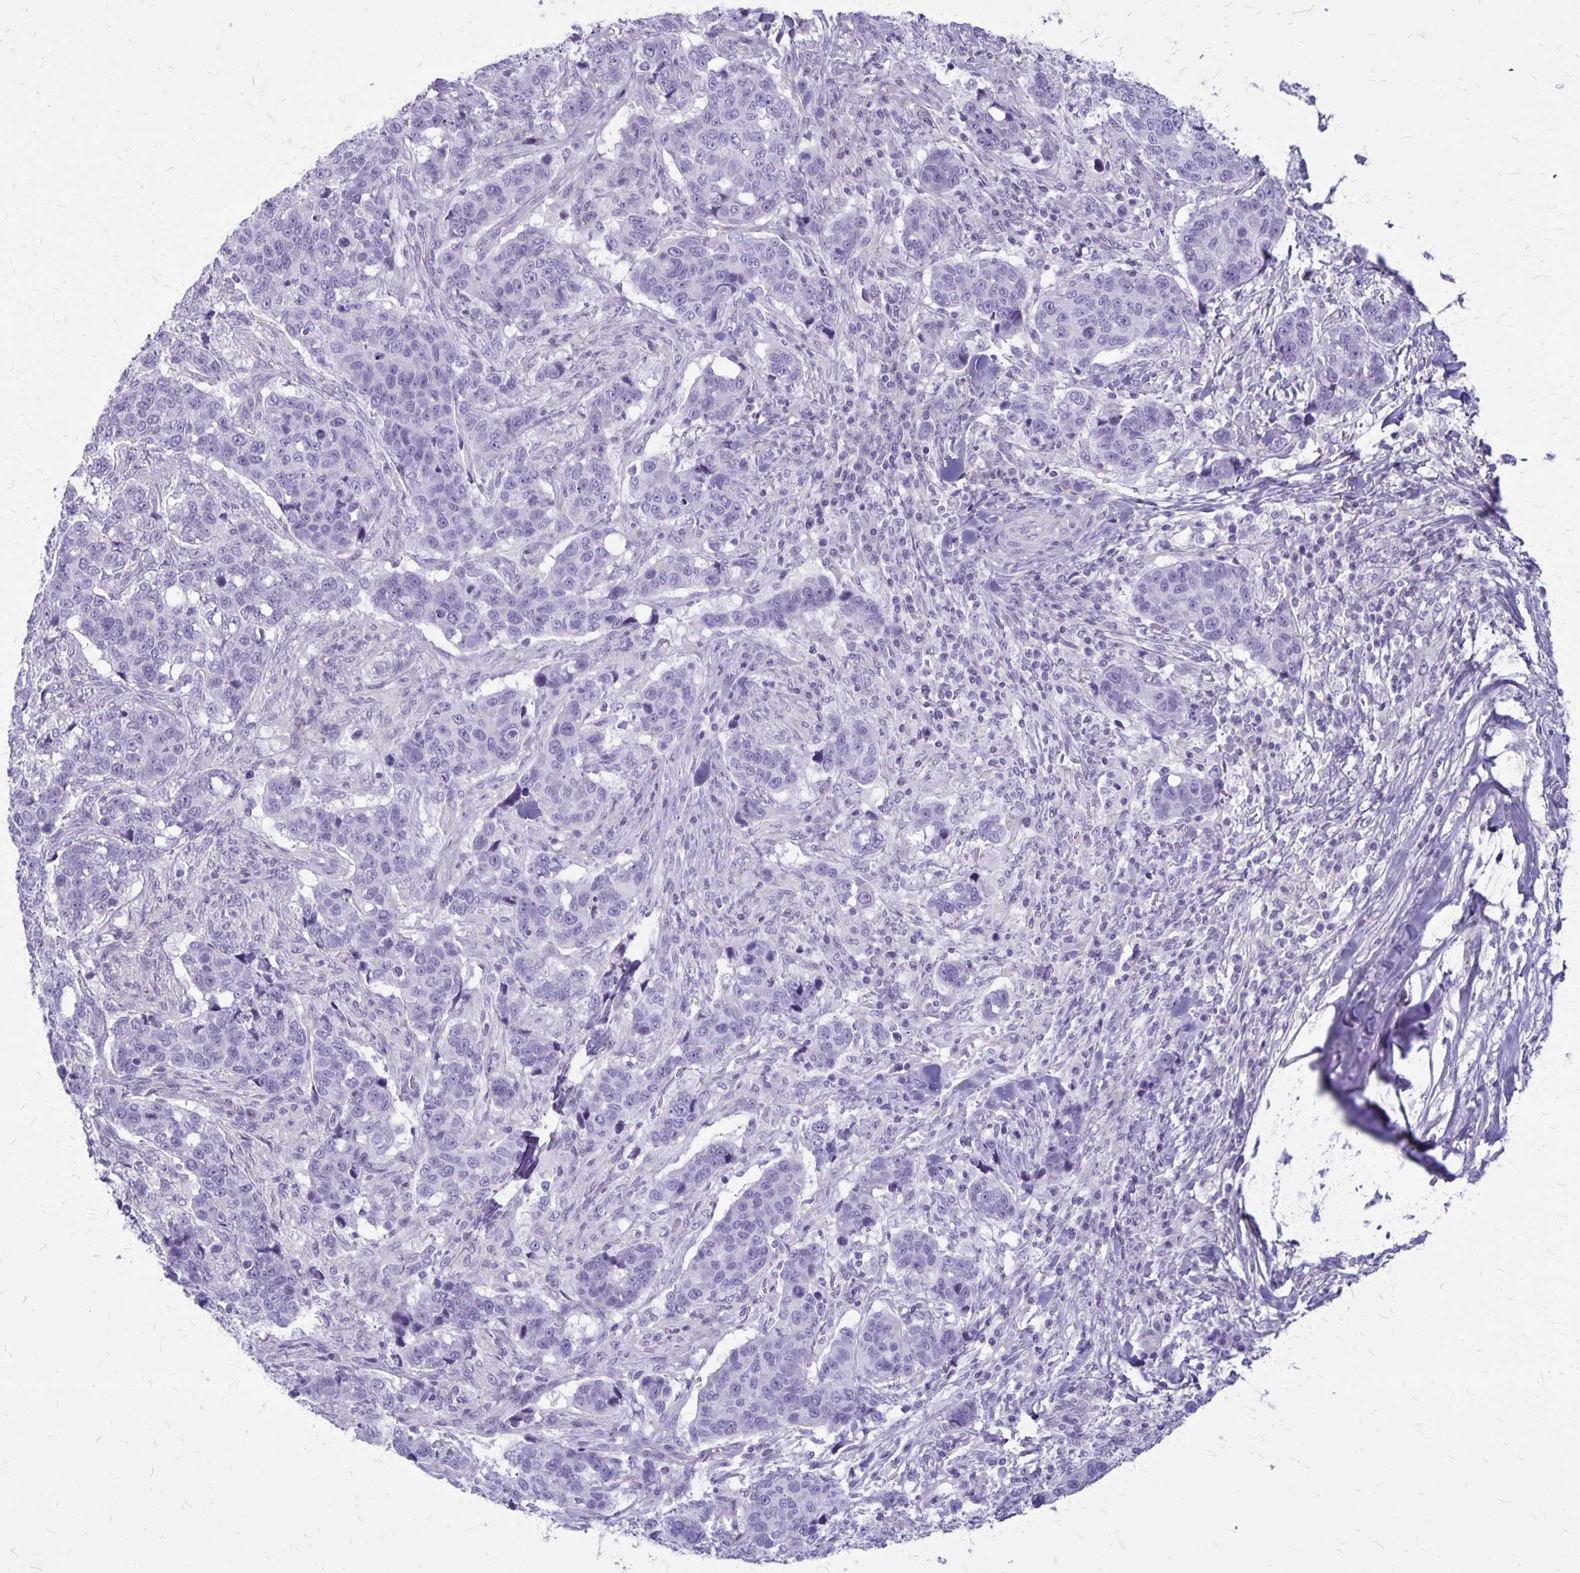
{"staining": {"intensity": "negative", "quantity": "none", "location": "none"}, "tissue": "lung cancer", "cell_type": "Tumor cells", "image_type": "cancer", "snomed": [{"axis": "morphology", "description": "Squamous cell carcinoma, NOS"}, {"axis": "topography", "description": "Lymph node"}, {"axis": "topography", "description": "Lung"}], "caption": "High magnification brightfield microscopy of squamous cell carcinoma (lung) stained with DAB (3,3'-diaminobenzidine) (brown) and counterstained with hematoxylin (blue): tumor cells show no significant positivity.", "gene": "GP9", "patient": {"sex": "male", "age": 61}}